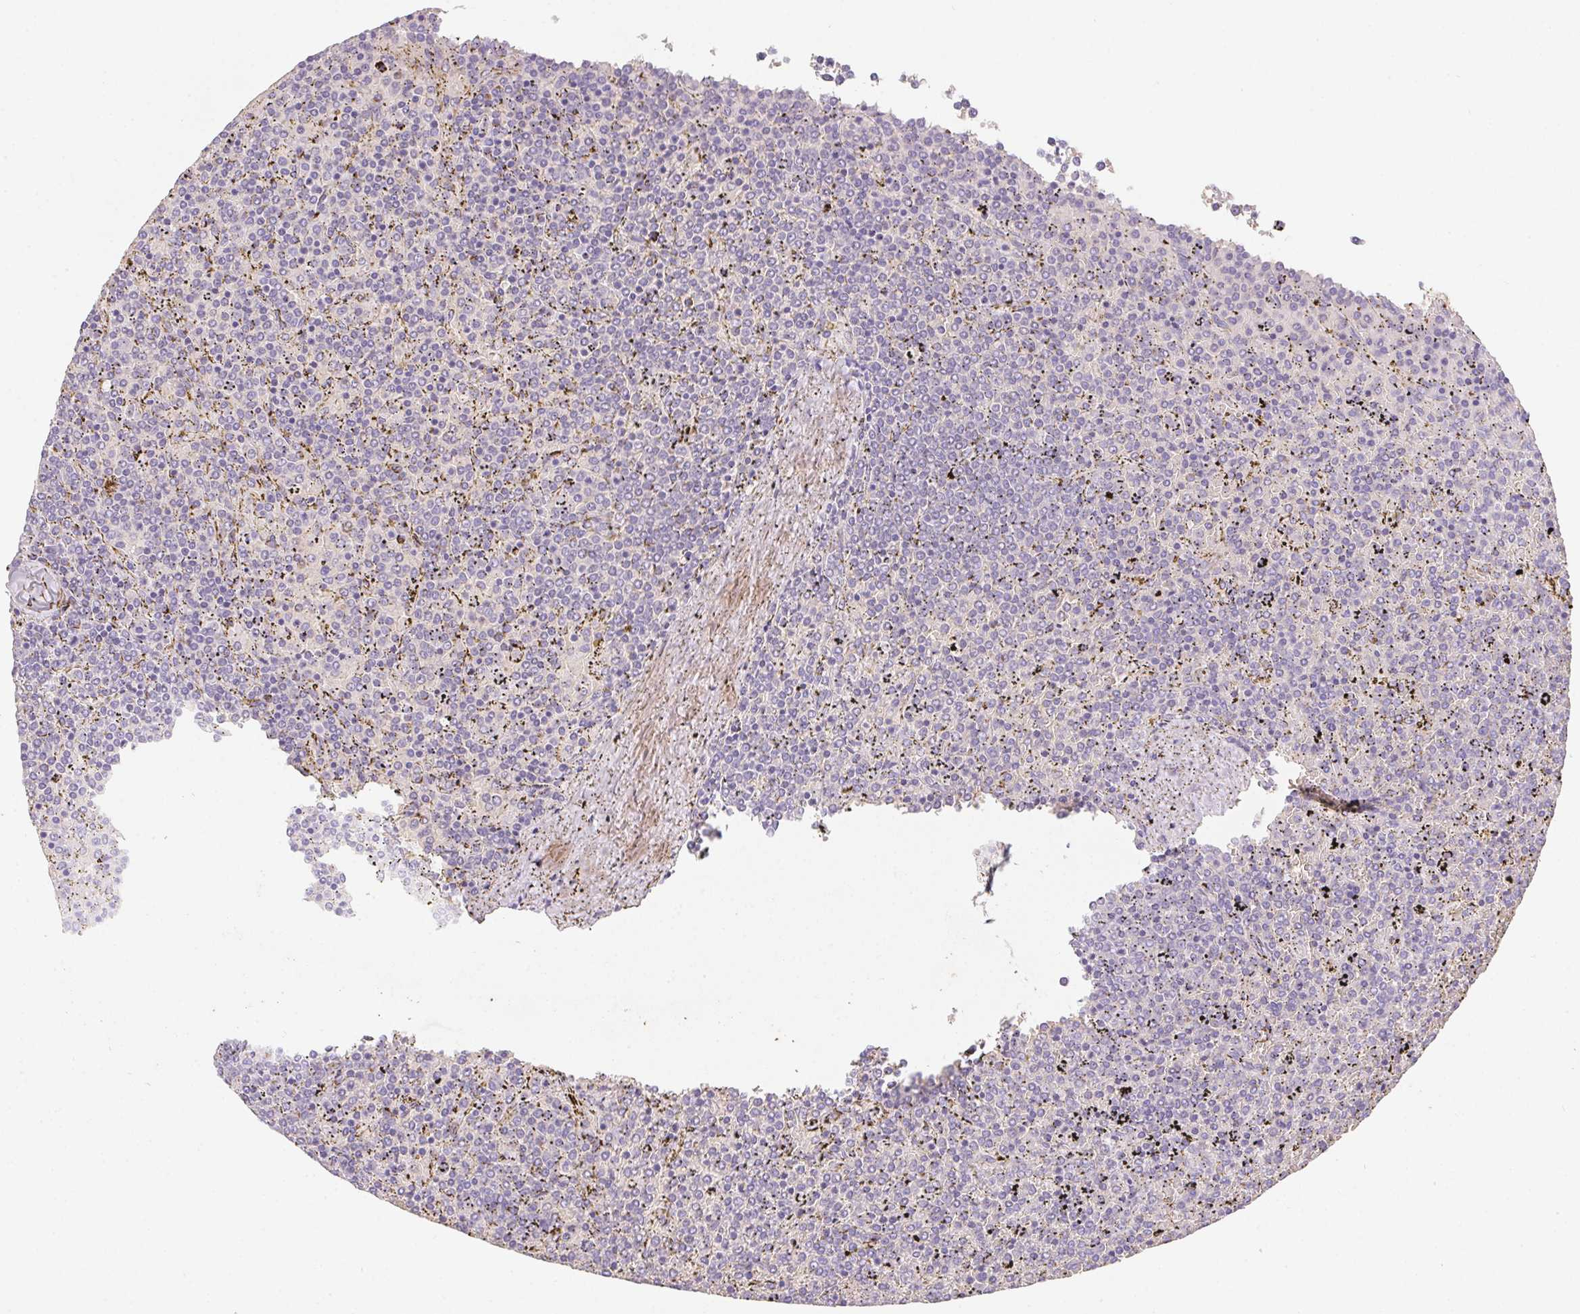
{"staining": {"intensity": "negative", "quantity": "none", "location": "none"}, "tissue": "lymphoma", "cell_type": "Tumor cells", "image_type": "cancer", "snomed": [{"axis": "morphology", "description": "Malignant lymphoma, non-Hodgkin's type, Low grade"}, {"axis": "topography", "description": "Spleen"}], "caption": "The histopathology image exhibits no staining of tumor cells in low-grade malignant lymphoma, non-Hodgkin's type.", "gene": "DCD", "patient": {"sex": "female", "age": 77}}